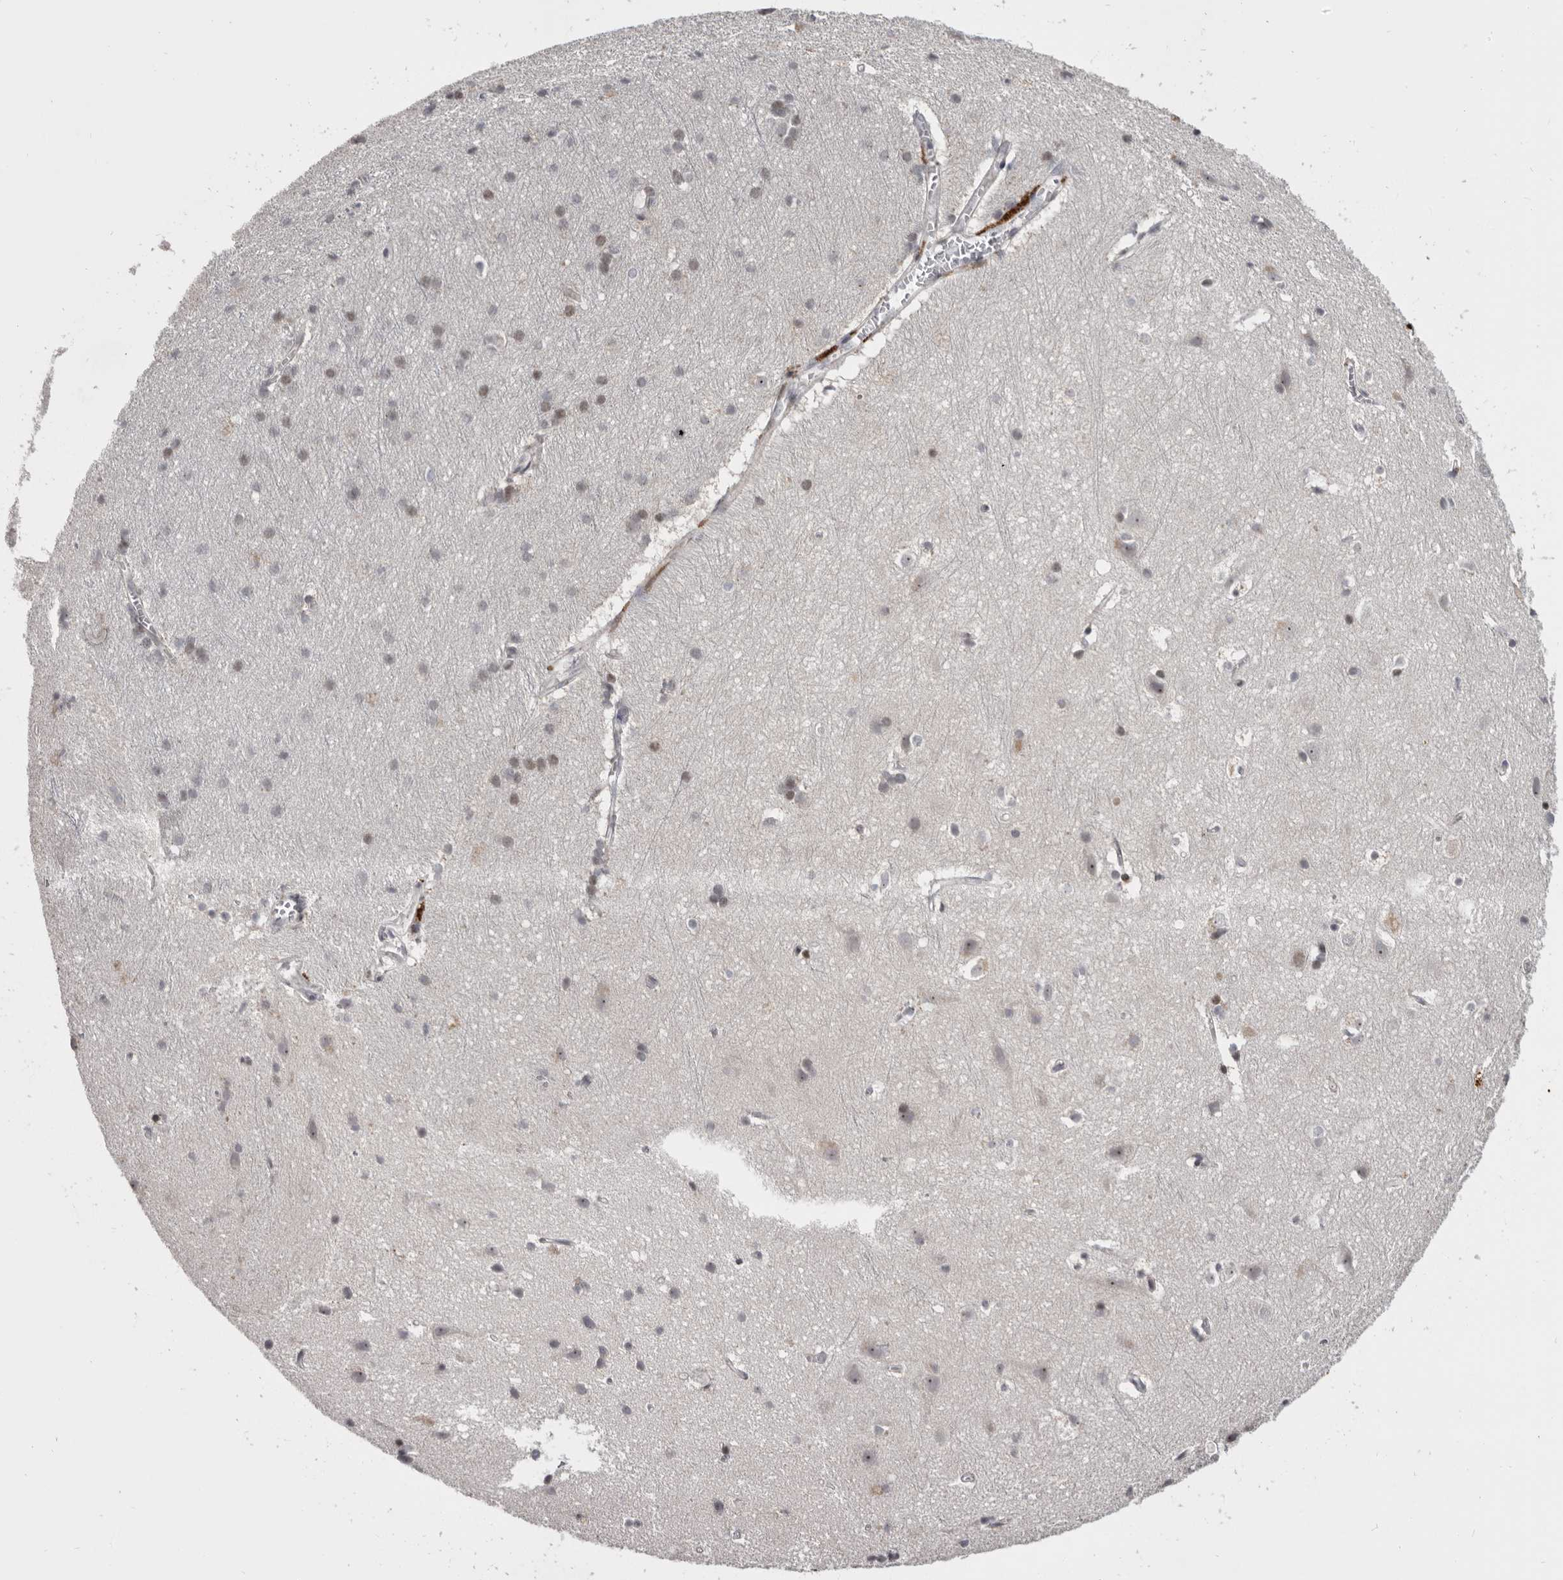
{"staining": {"intensity": "negative", "quantity": "none", "location": "none"}, "tissue": "cerebral cortex", "cell_type": "Endothelial cells", "image_type": "normal", "snomed": [{"axis": "morphology", "description": "Normal tissue, NOS"}, {"axis": "topography", "description": "Cerebral cortex"}], "caption": "Immunohistochemistry histopathology image of benign human cerebral cortex stained for a protein (brown), which reveals no staining in endothelial cells.", "gene": "AZIN1", "patient": {"sex": "male", "age": 54}}